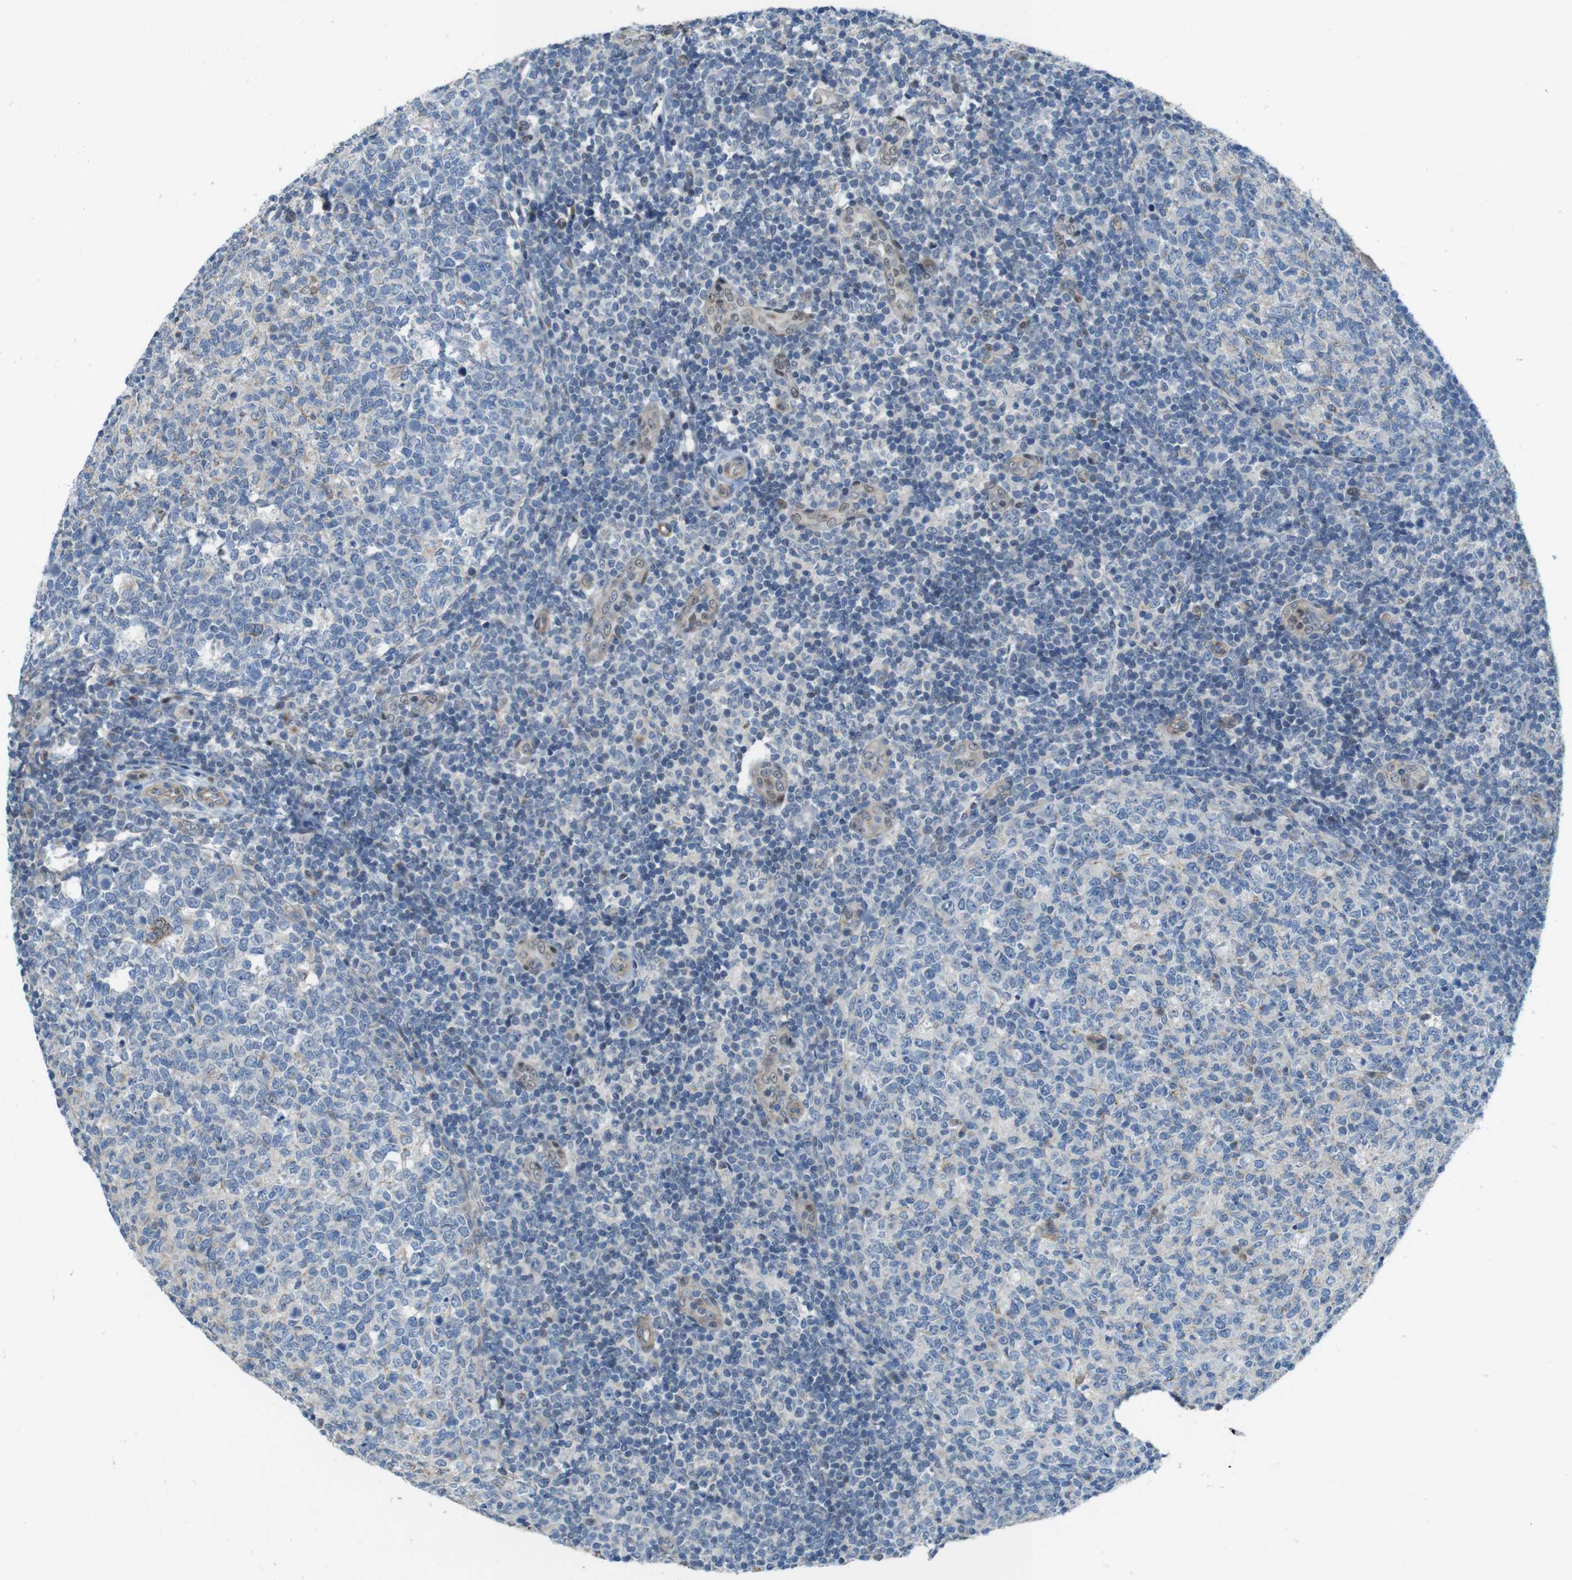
{"staining": {"intensity": "negative", "quantity": "none", "location": "none"}, "tissue": "tonsil", "cell_type": "Germinal center cells", "image_type": "normal", "snomed": [{"axis": "morphology", "description": "Normal tissue, NOS"}, {"axis": "topography", "description": "Tonsil"}], "caption": "IHC of normal tonsil displays no positivity in germinal center cells.", "gene": "SKI", "patient": {"sex": "female", "age": 19}}